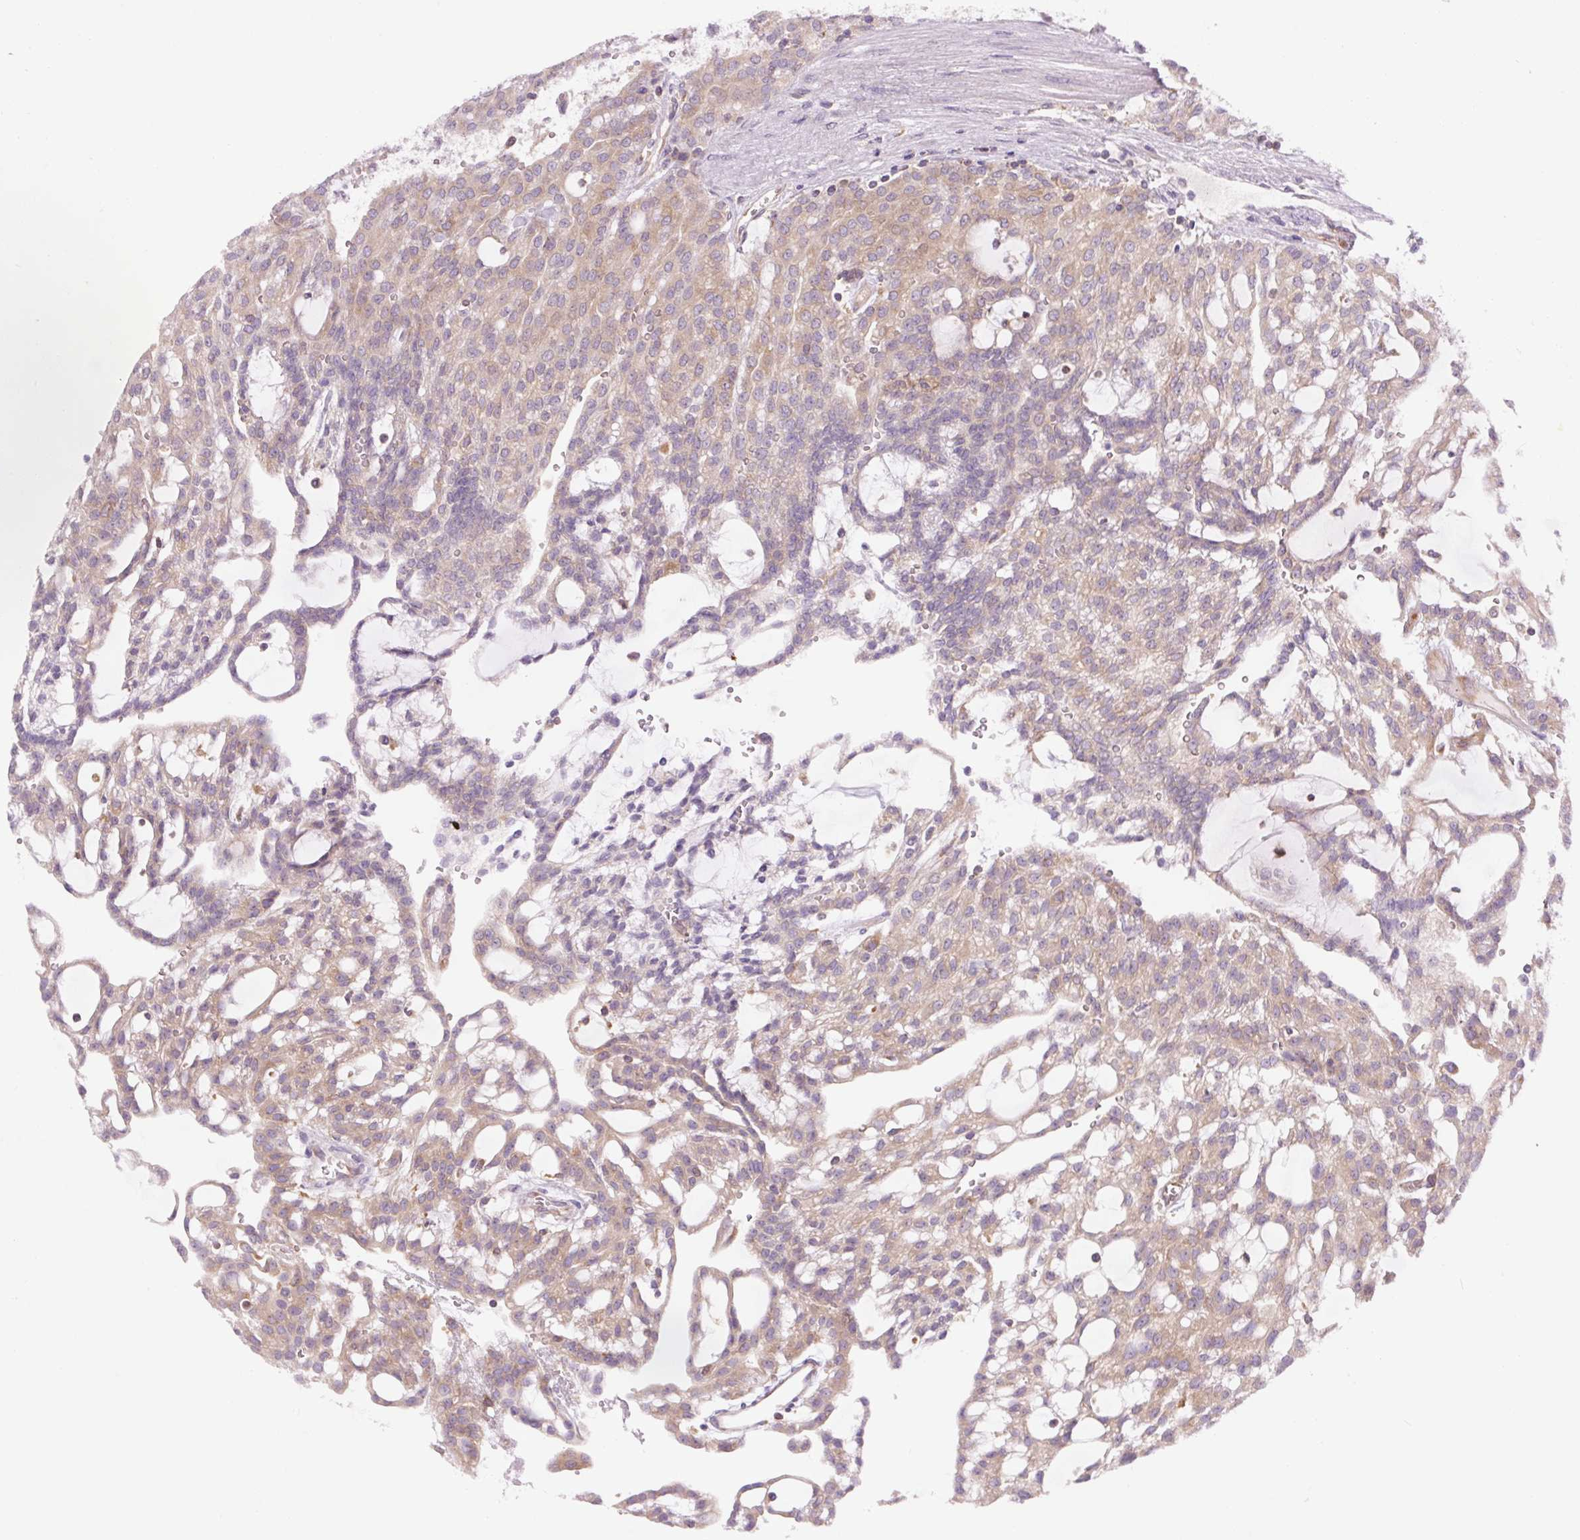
{"staining": {"intensity": "weak", "quantity": ">75%", "location": "cytoplasmic/membranous"}, "tissue": "renal cancer", "cell_type": "Tumor cells", "image_type": "cancer", "snomed": [{"axis": "morphology", "description": "Adenocarcinoma, NOS"}, {"axis": "topography", "description": "Kidney"}], "caption": "Renal cancer stained for a protein reveals weak cytoplasmic/membranous positivity in tumor cells.", "gene": "MINK1", "patient": {"sex": "male", "age": 63}}